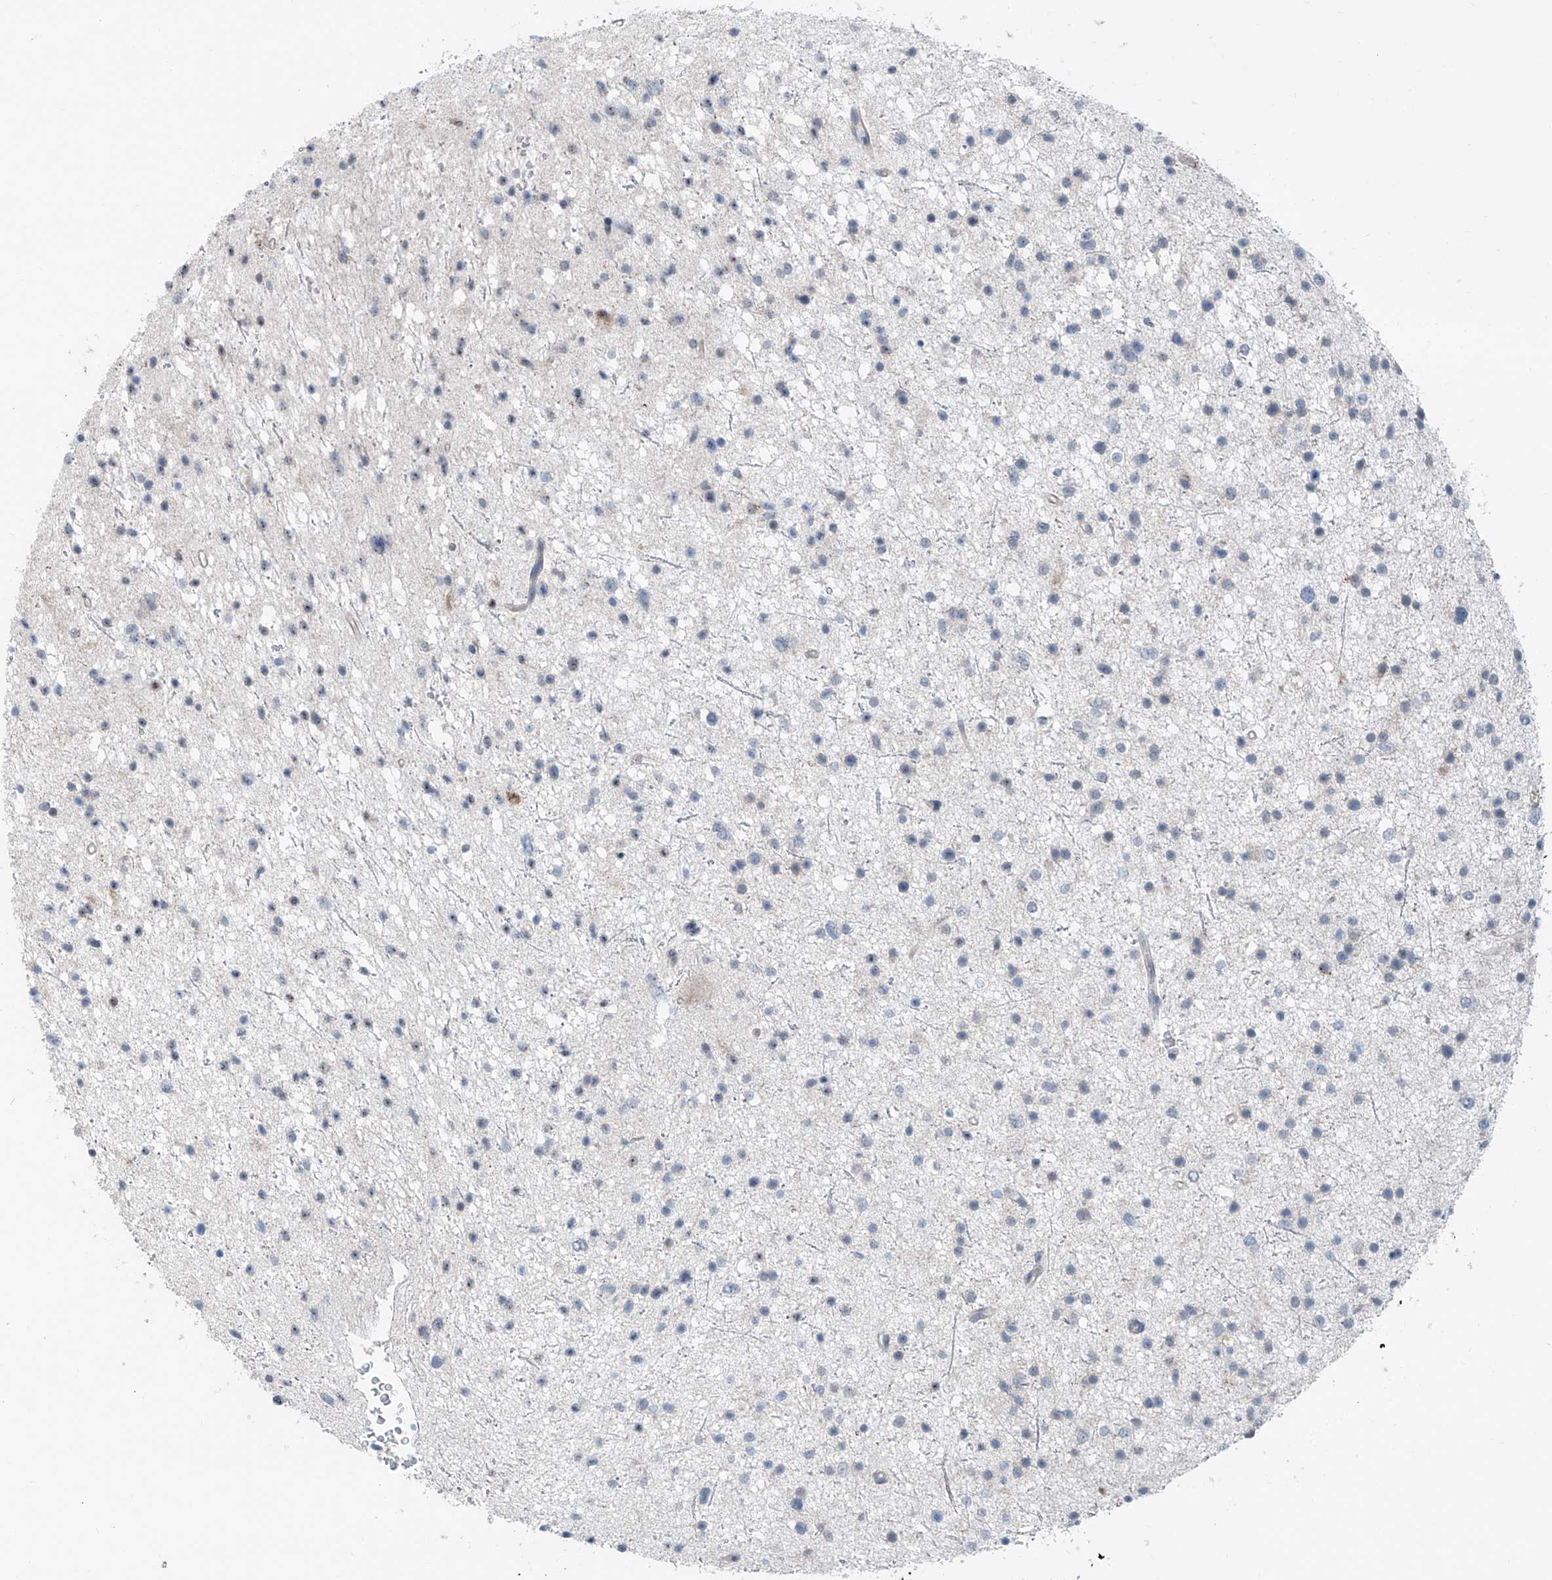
{"staining": {"intensity": "negative", "quantity": "none", "location": "none"}, "tissue": "glioma", "cell_type": "Tumor cells", "image_type": "cancer", "snomed": [{"axis": "morphology", "description": "Glioma, malignant, Low grade"}, {"axis": "topography", "description": "Brain"}], "caption": "The photomicrograph displays no significant expression in tumor cells of low-grade glioma (malignant).", "gene": "KCNK10", "patient": {"sex": "female", "age": 37}}